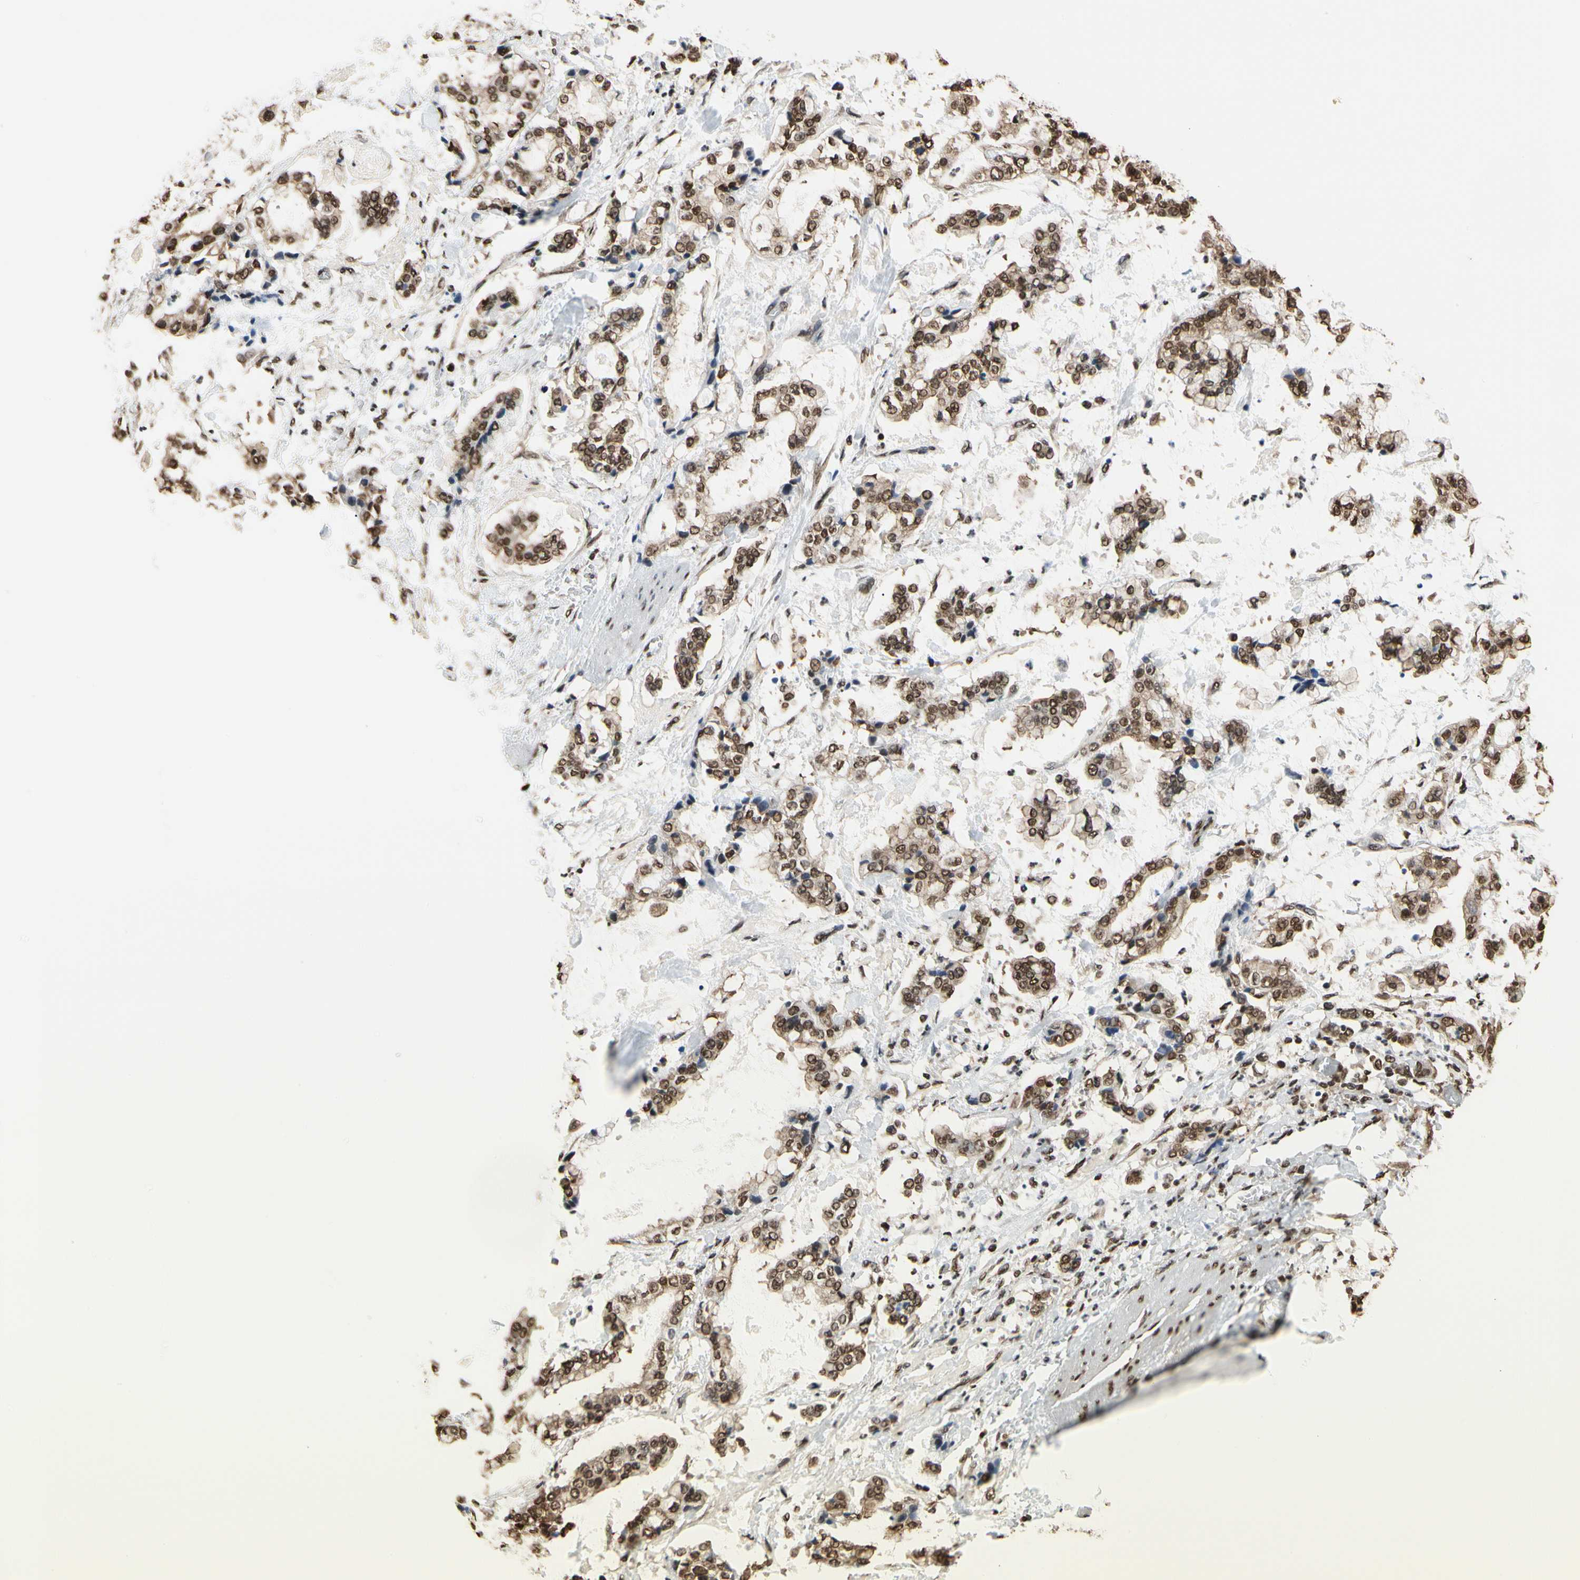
{"staining": {"intensity": "moderate", "quantity": ">75%", "location": "cytoplasmic/membranous,nuclear"}, "tissue": "stomach cancer", "cell_type": "Tumor cells", "image_type": "cancer", "snomed": [{"axis": "morphology", "description": "Normal tissue, NOS"}, {"axis": "morphology", "description": "Adenocarcinoma, NOS"}, {"axis": "topography", "description": "Stomach, upper"}, {"axis": "topography", "description": "Stomach"}], "caption": "A brown stain shows moderate cytoplasmic/membranous and nuclear positivity of a protein in human adenocarcinoma (stomach) tumor cells. (DAB (3,3'-diaminobenzidine) = brown stain, brightfield microscopy at high magnification).", "gene": "HNRNPK", "patient": {"sex": "male", "age": 76}}